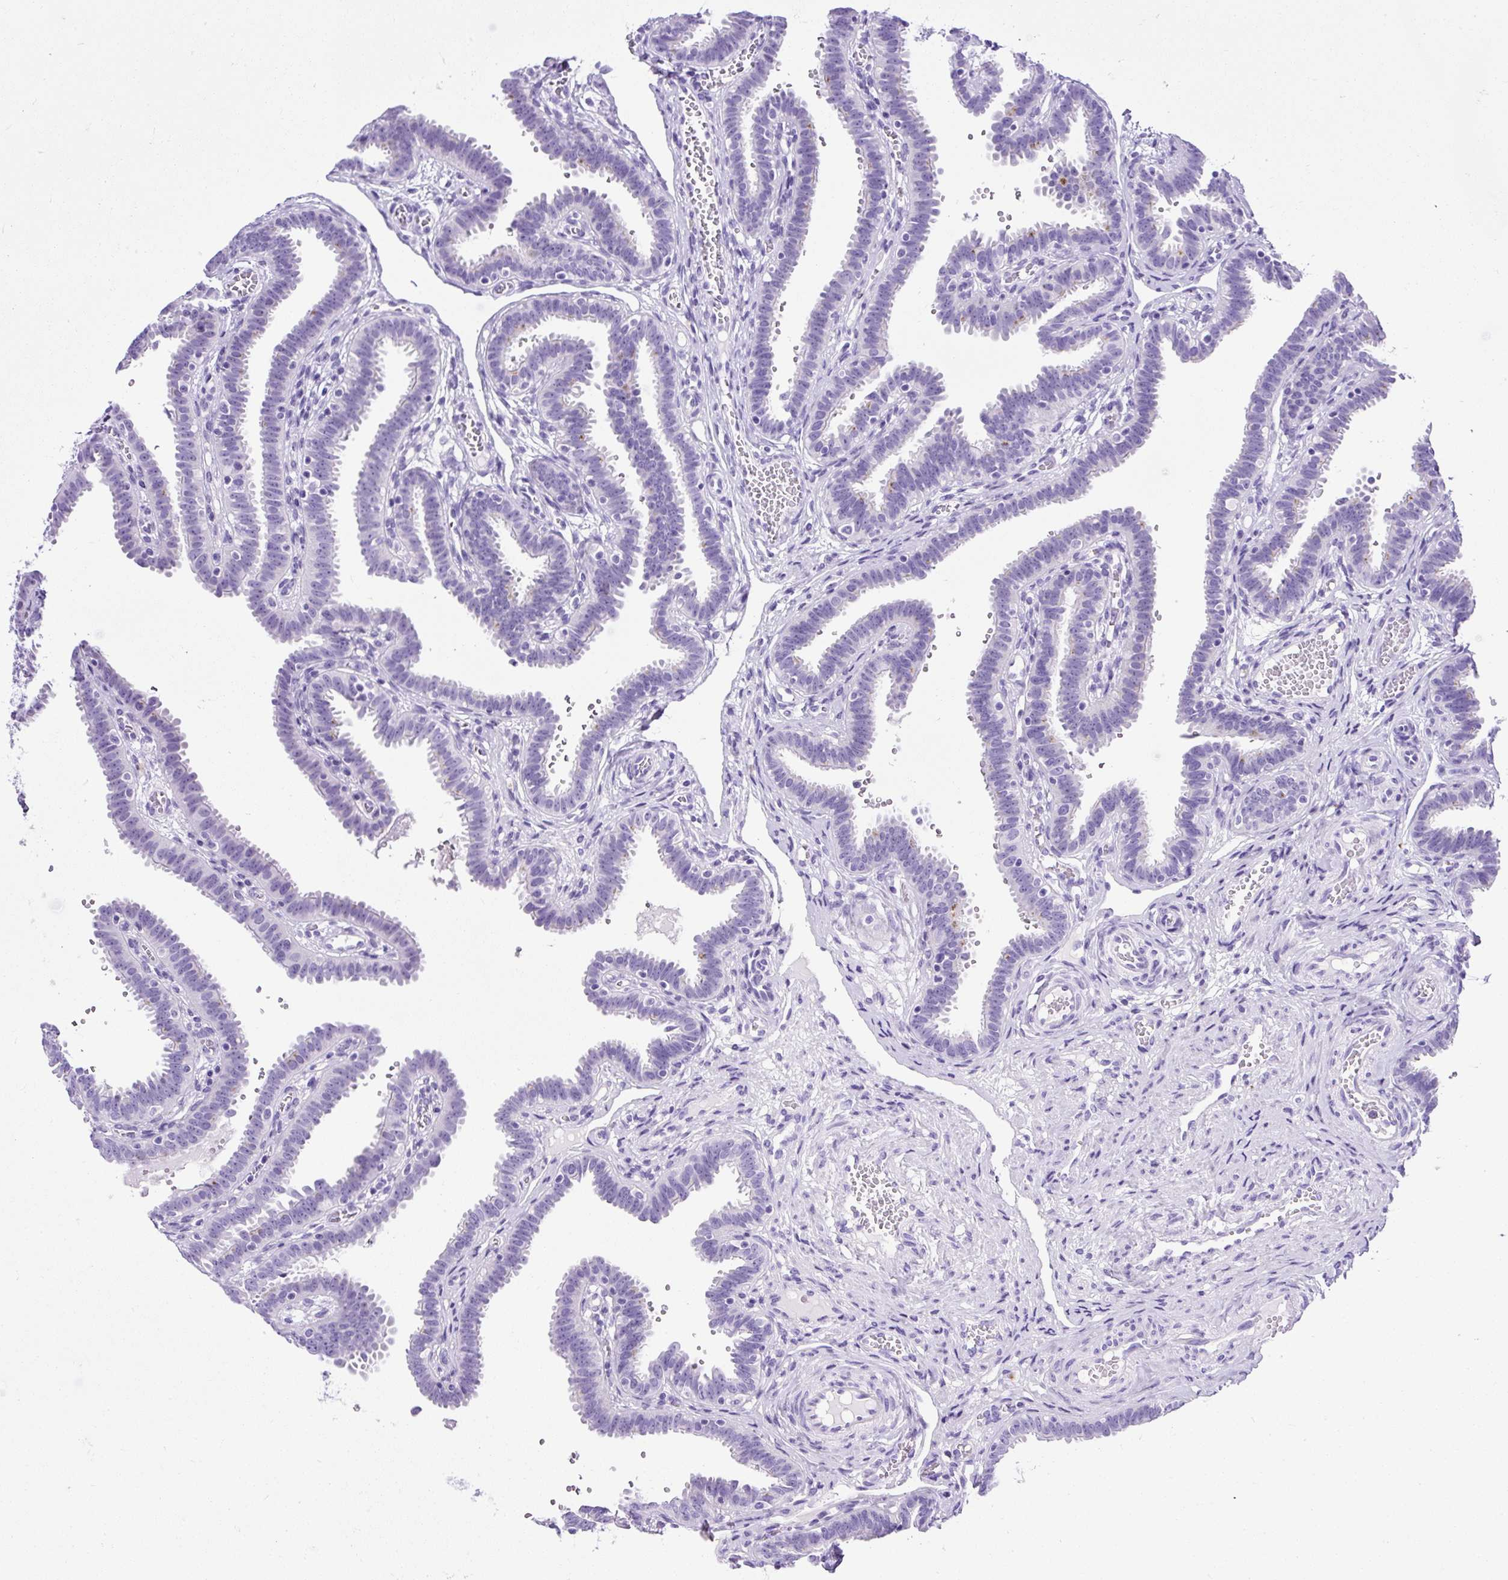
{"staining": {"intensity": "negative", "quantity": "none", "location": "none"}, "tissue": "fallopian tube", "cell_type": "Glandular cells", "image_type": "normal", "snomed": [{"axis": "morphology", "description": "Normal tissue, NOS"}, {"axis": "topography", "description": "Fallopian tube"}], "caption": "Glandular cells are negative for protein expression in benign human fallopian tube. The staining was performed using DAB (3,3'-diaminobenzidine) to visualize the protein expression in brown, while the nuclei were stained in blue with hematoxylin (Magnification: 20x).", "gene": "PDIA2", "patient": {"sex": "female", "age": 37}}